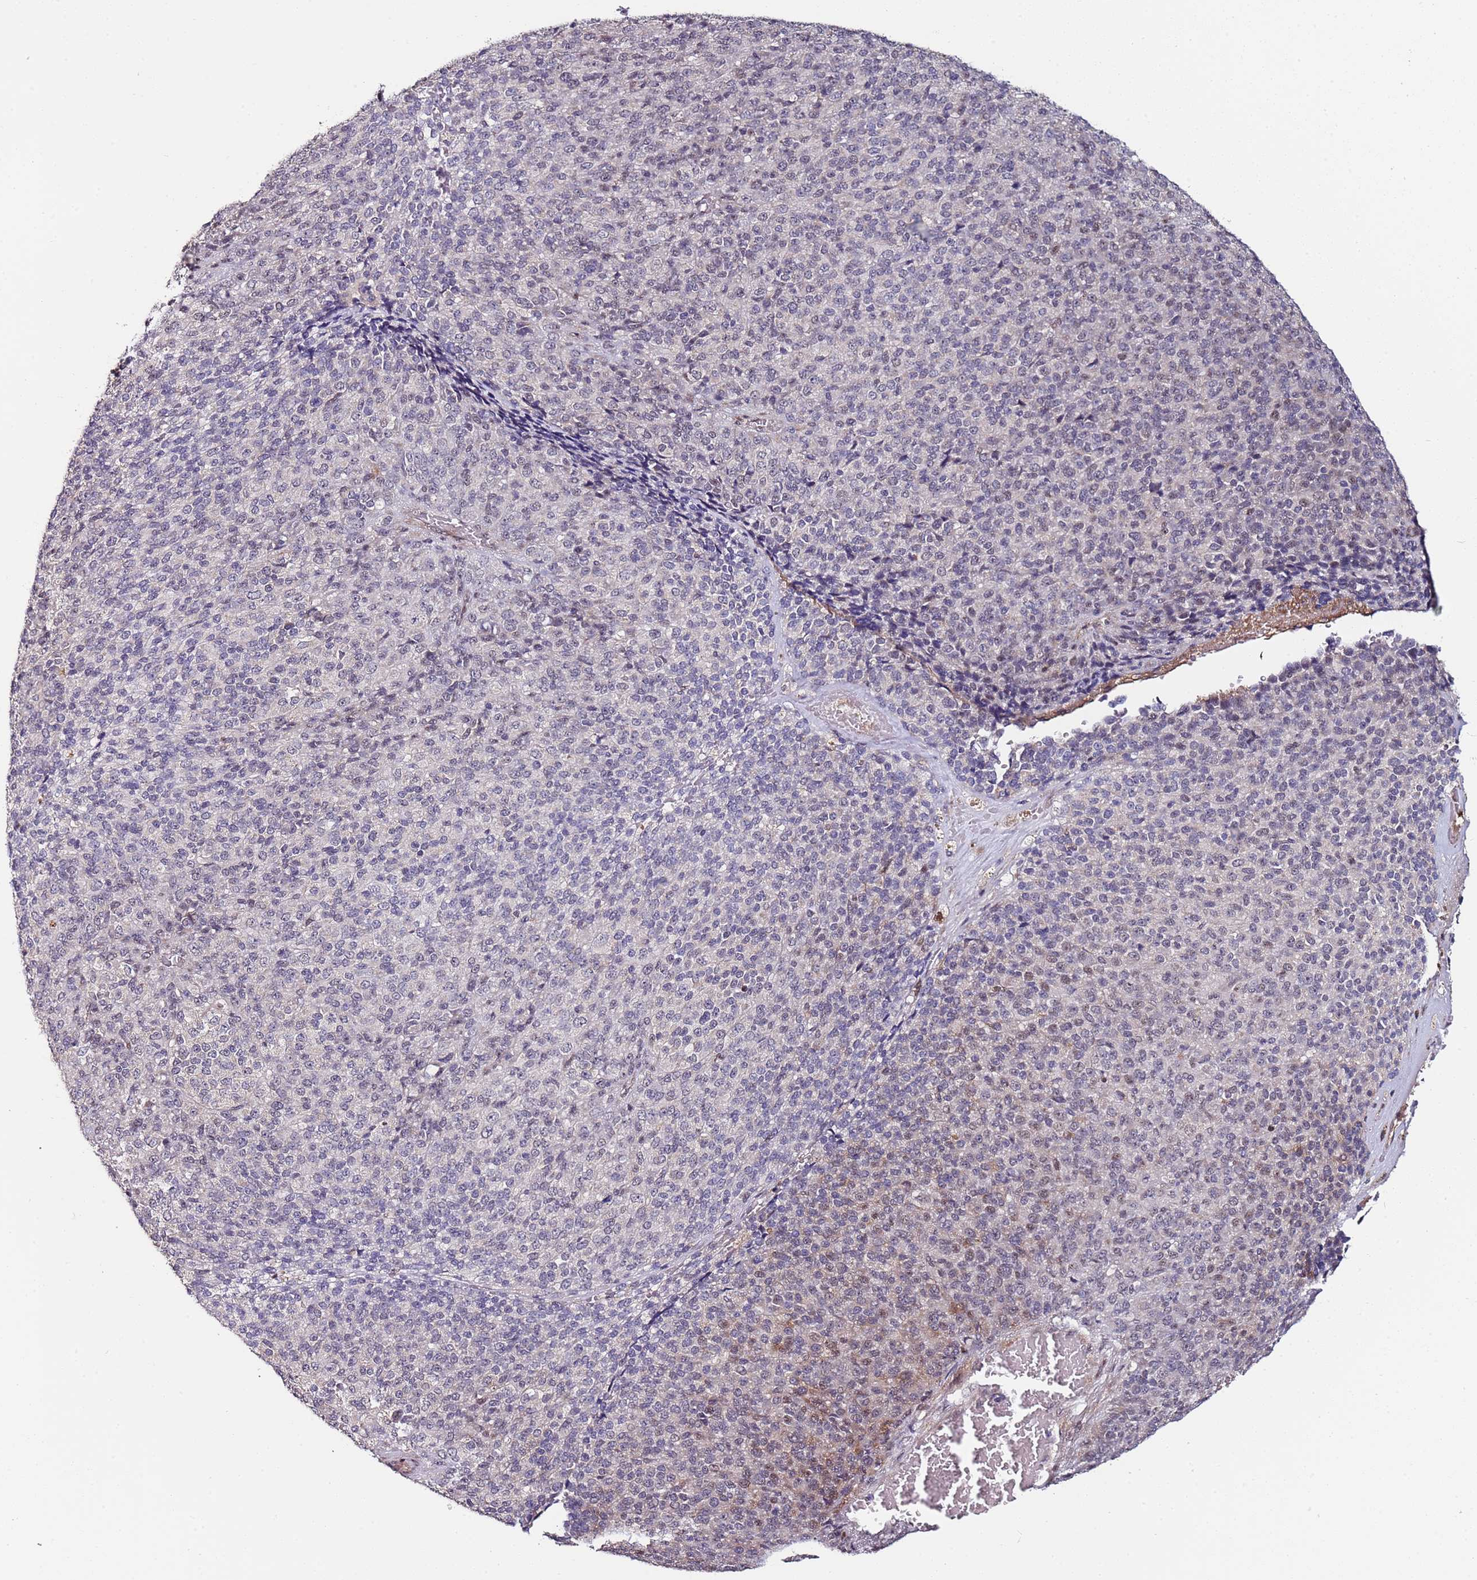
{"staining": {"intensity": "weak", "quantity": "<25%", "location": "cytoplasmic/membranous,nuclear"}, "tissue": "melanoma", "cell_type": "Tumor cells", "image_type": "cancer", "snomed": [{"axis": "morphology", "description": "Malignant melanoma, Metastatic site"}, {"axis": "topography", "description": "Brain"}], "caption": "This image is of malignant melanoma (metastatic site) stained with immunohistochemistry (IHC) to label a protein in brown with the nuclei are counter-stained blue. There is no expression in tumor cells.", "gene": "DUSP28", "patient": {"sex": "female", "age": 56}}